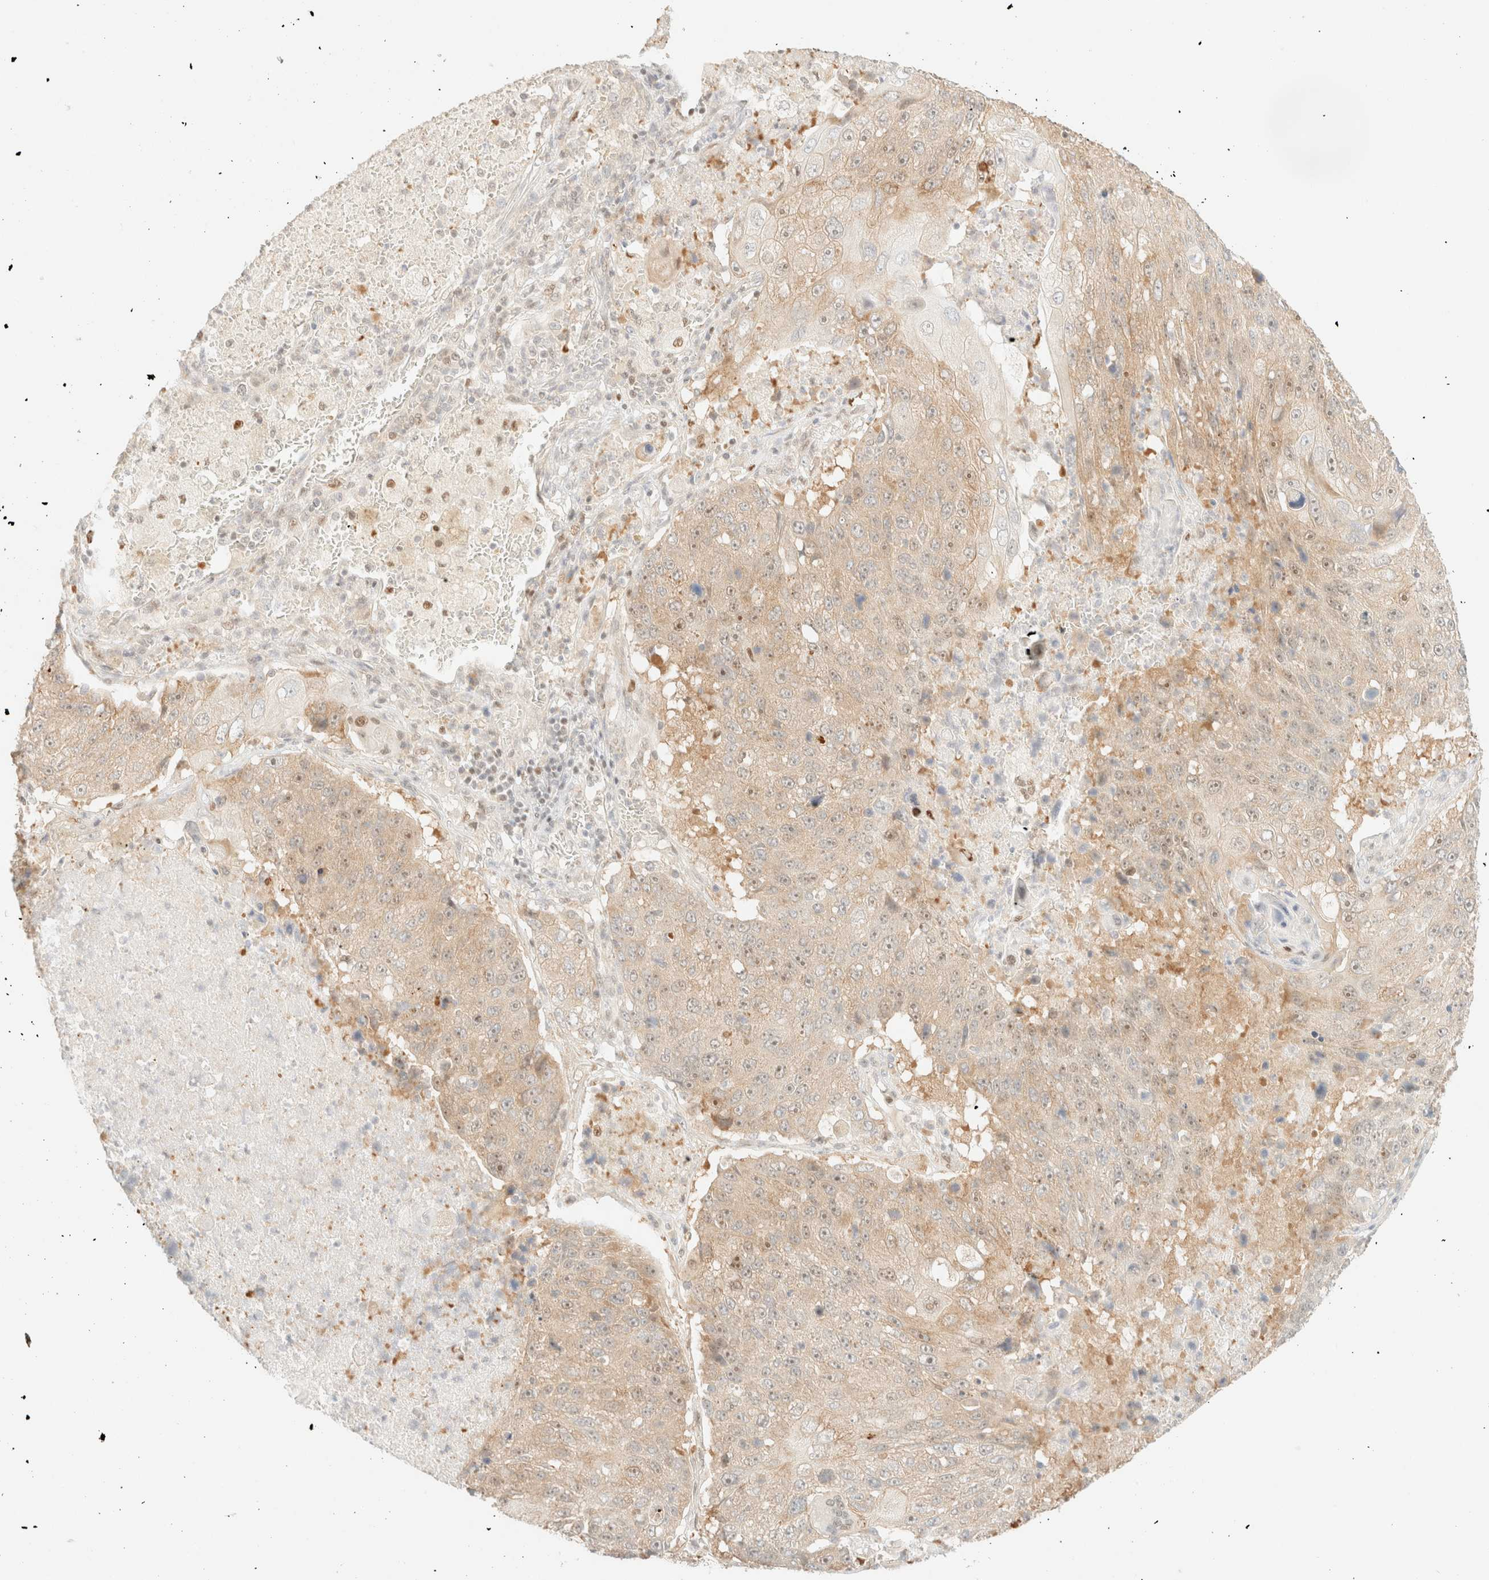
{"staining": {"intensity": "weak", "quantity": ">75%", "location": "cytoplasmic/membranous,nuclear"}, "tissue": "lung cancer", "cell_type": "Tumor cells", "image_type": "cancer", "snomed": [{"axis": "morphology", "description": "Squamous cell carcinoma, NOS"}, {"axis": "topography", "description": "Lung"}], "caption": "An image of human lung squamous cell carcinoma stained for a protein demonstrates weak cytoplasmic/membranous and nuclear brown staining in tumor cells. (Brightfield microscopy of DAB IHC at high magnification).", "gene": "TSR1", "patient": {"sex": "male", "age": 61}}